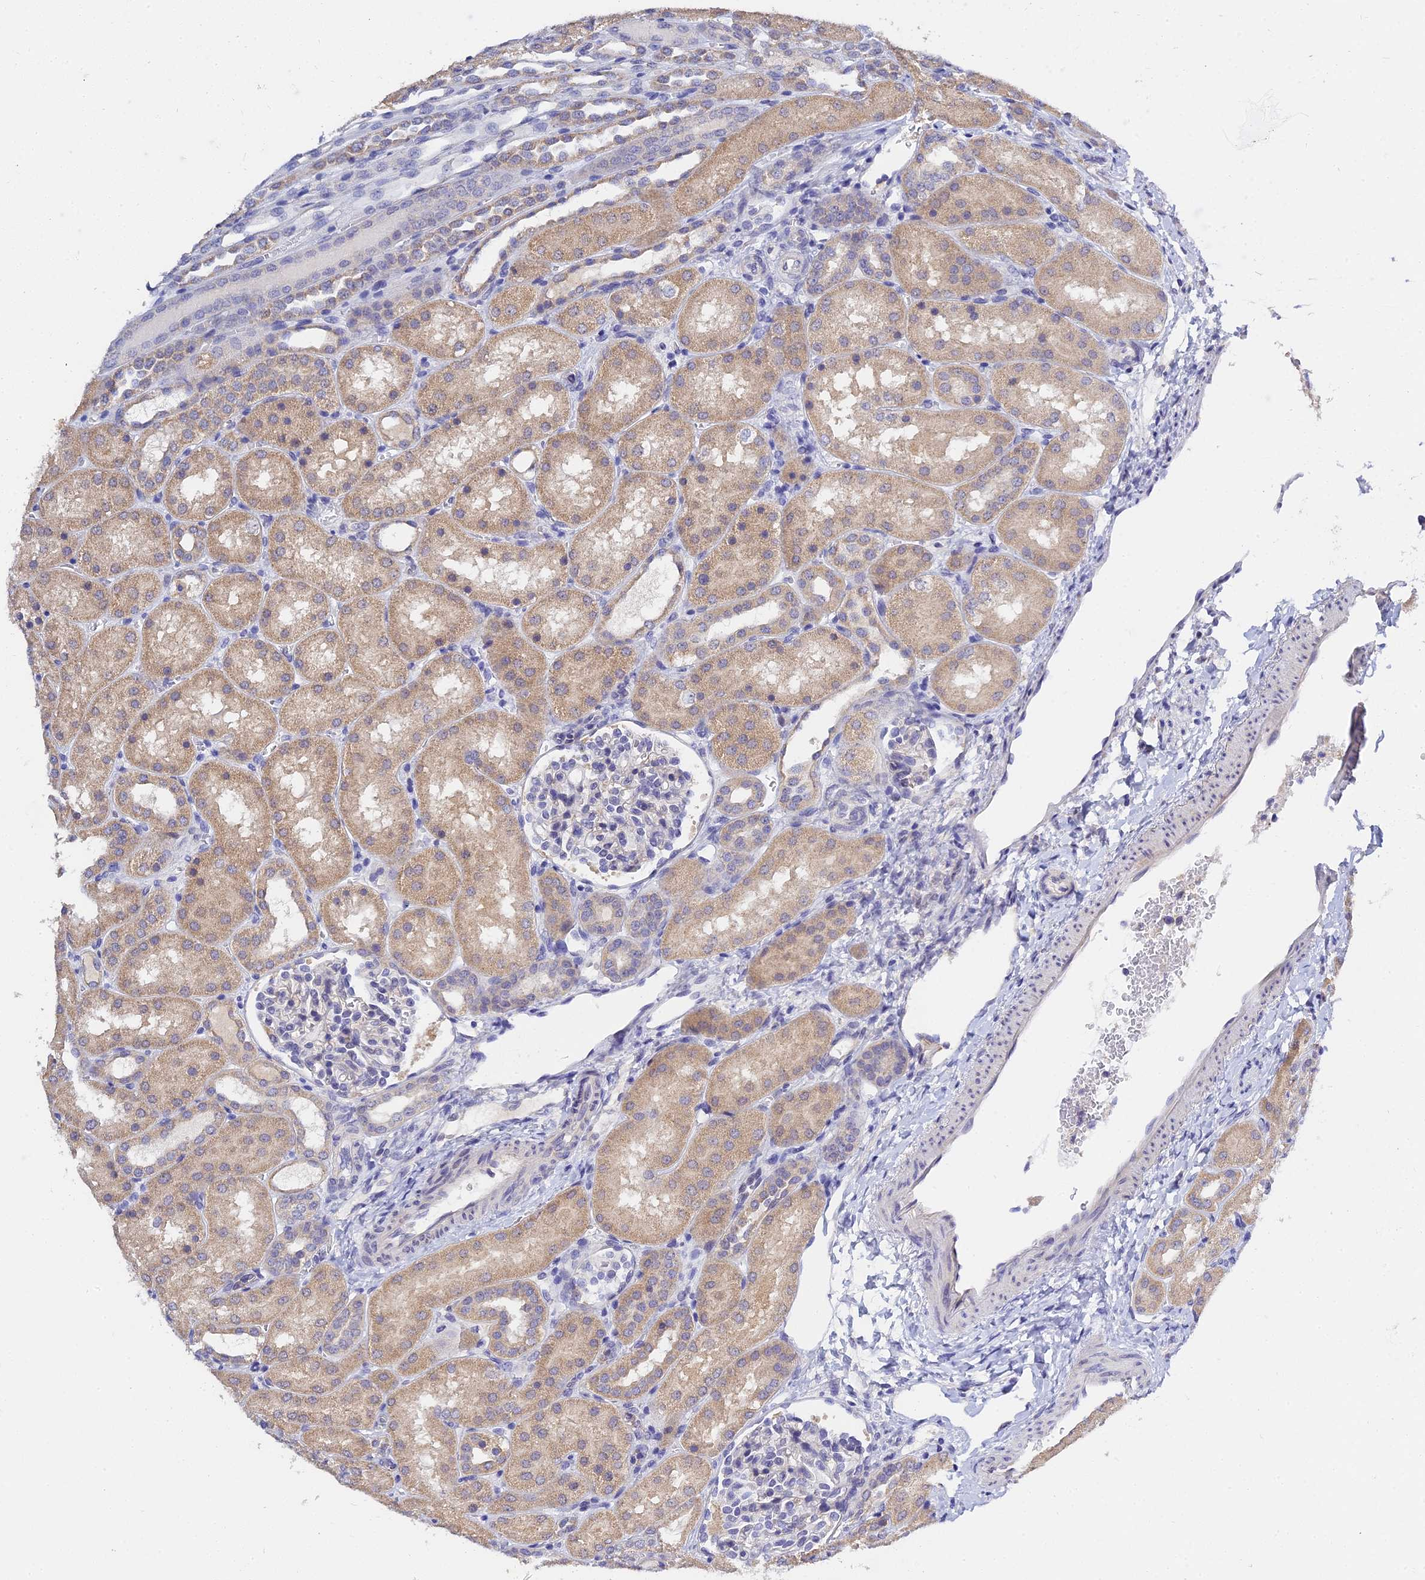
{"staining": {"intensity": "negative", "quantity": "none", "location": "none"}, "tissue": "kidney", "cell_type": "Cells in glomeruli", "image_type": "normal", "snomed": [{"axis": "morphology", "description": "Normal tissue, NOS"}, {"axis": "topography", "description": "Kidney"}], "caption": "DAB immunohistochemical staining of normal human kidney reveals no significant positivity in cells in glomeruli. Nuclei are stained in blue.", "gene": "HOXB1", "patient": {"sex": "male", "age": 1}}